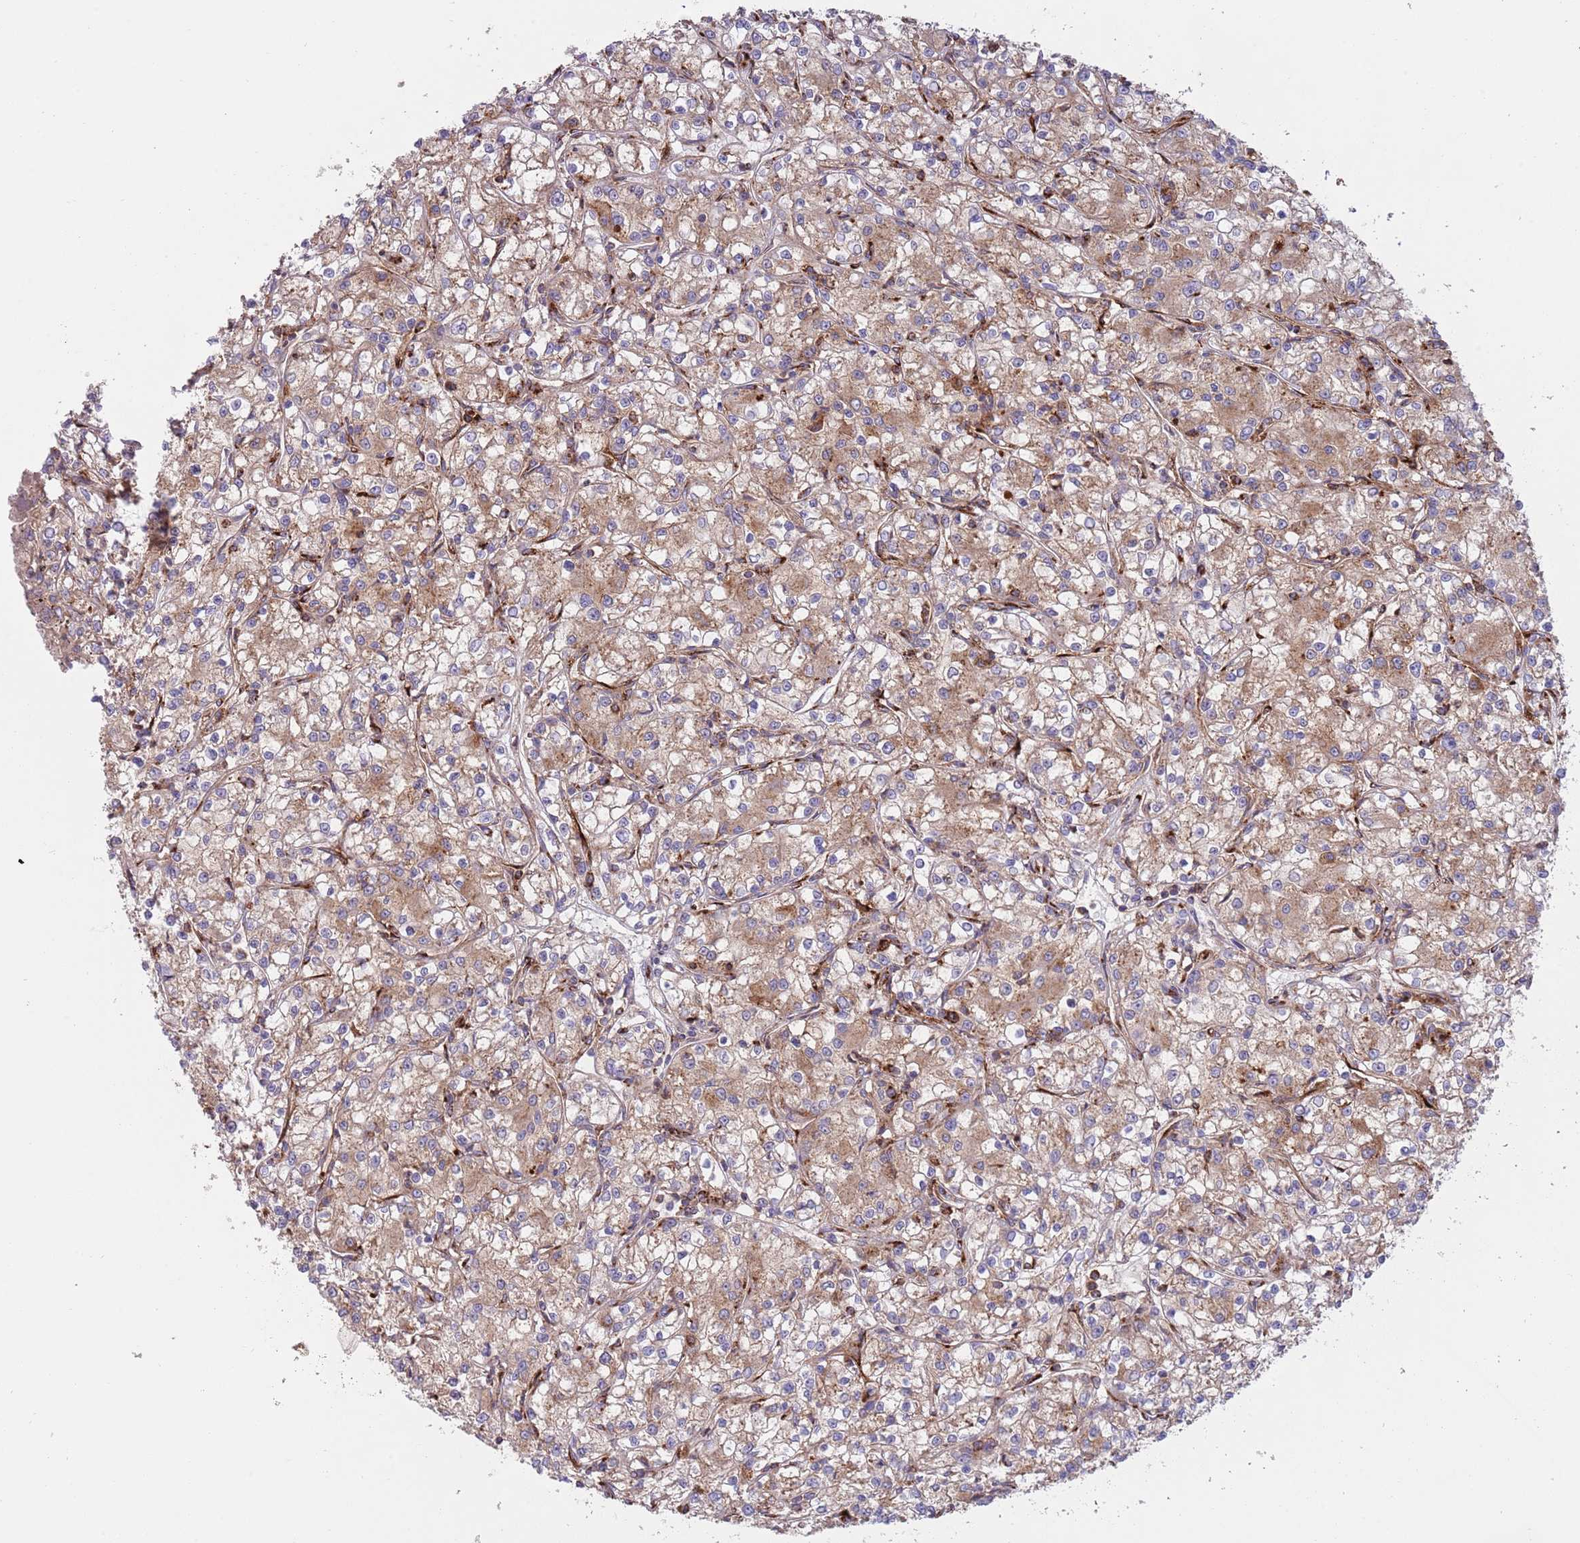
{"staining": {"intensity": "moderate", "quantity": ">75%", "location": "cytoplasmic/membranous"}, "tissue": "renal cancer", "cell_type": "Tumor cells", "image_type": "cancer", "snomed": [{"axis": "morphology", "description": "Adenocarcinoma, NOS"}, {"axis": "topography", "description": "Kidney"}], "caption": "A brown stain shows moderate cytoplasmic/membranous expression of a protein in human renal cancer tumor cells.", "gene": "BTBD7", "patient": {"sex": "female", "age": 59}}